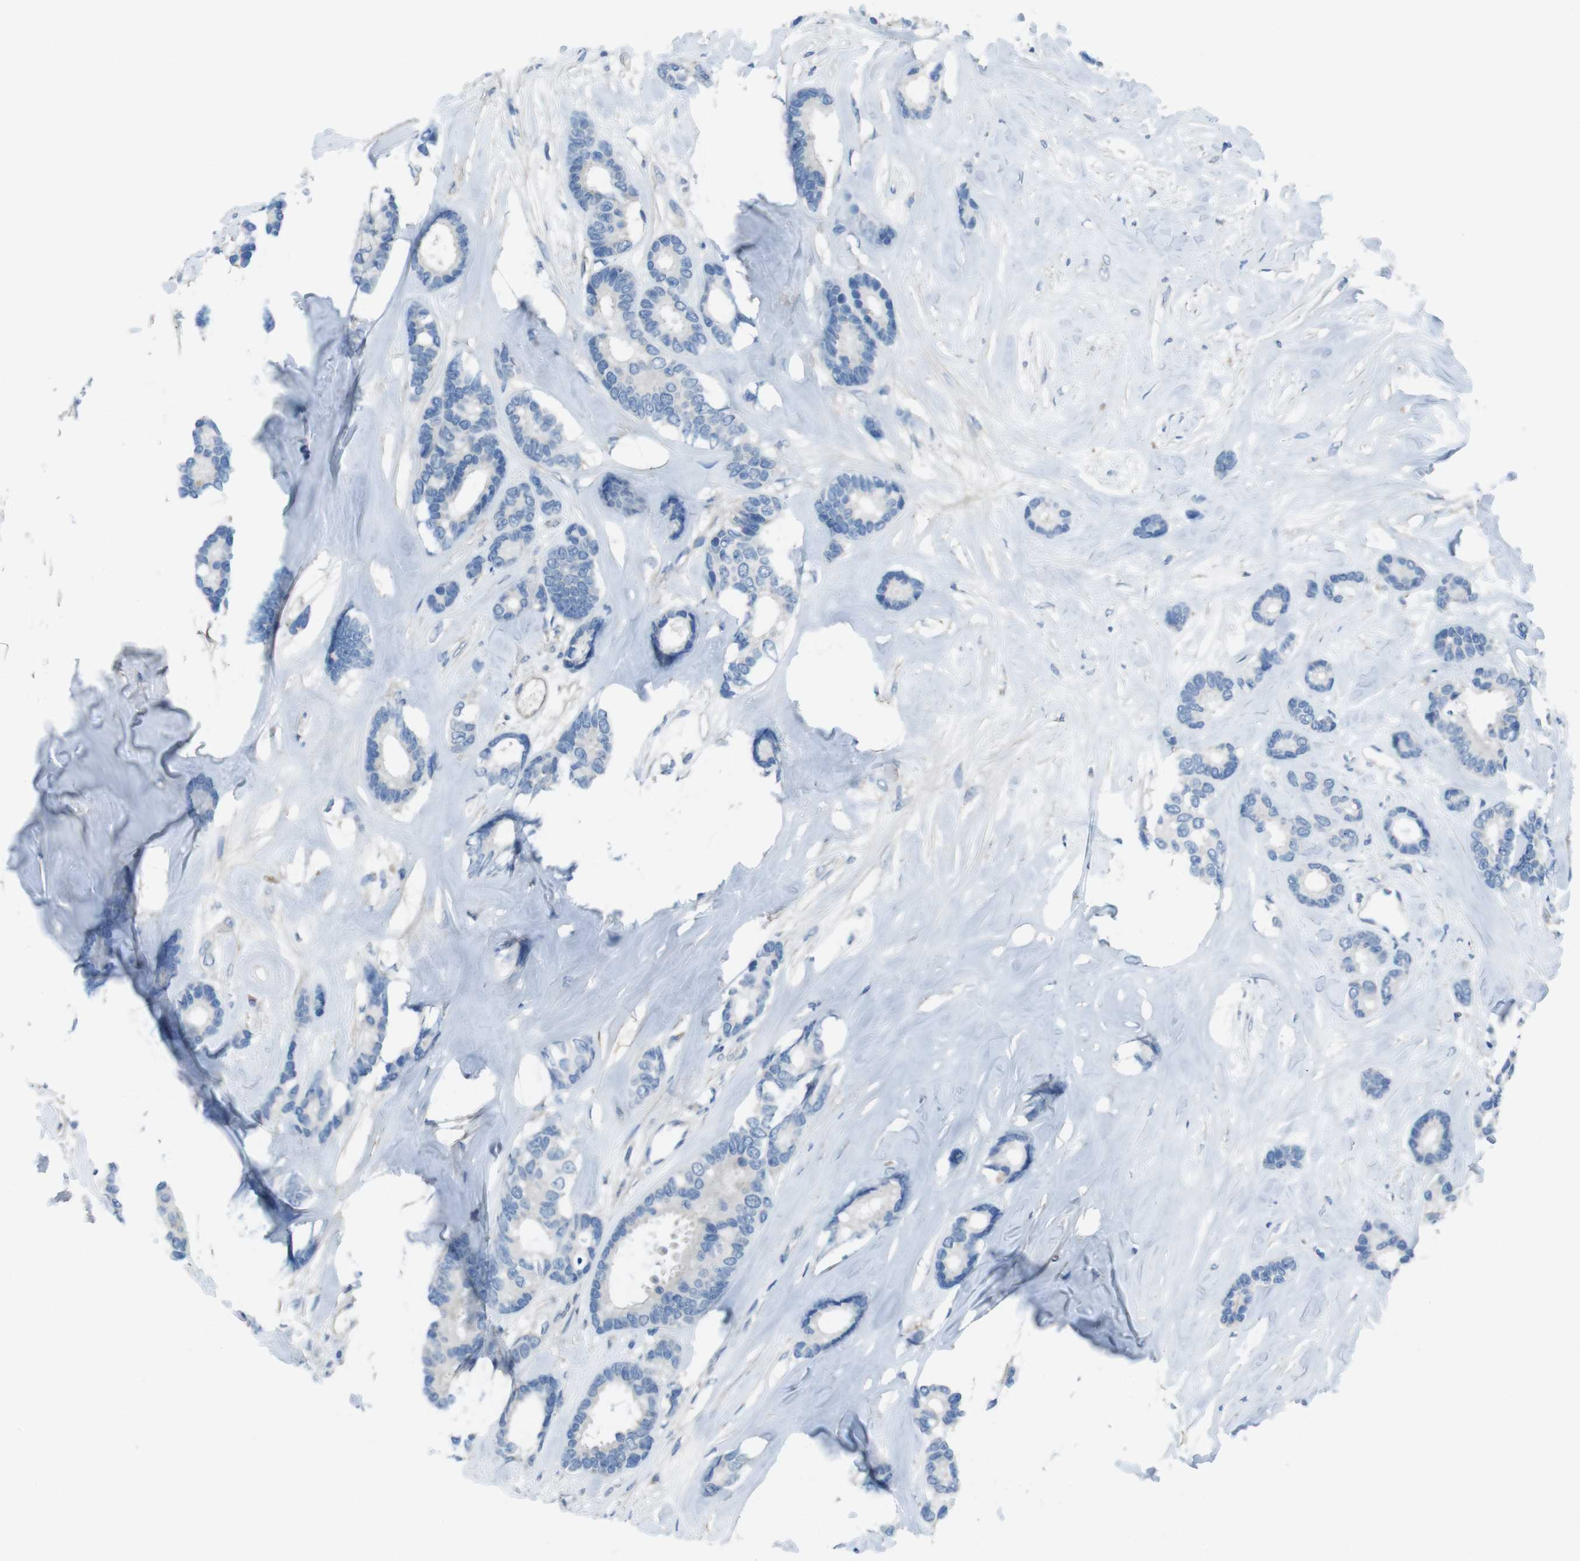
{"staining": {"intensity": "negative", "quantity": "none", "location": "none"}, "tissue": "breast cancer", "cell_type": "Tumor cells", "image_type": "cancer", "snomed": [{"axis": "morphology", "description": "Duct carcinoma"}, {"axis": "topography", "description": "Breast"}], "caption": "This is a histopathology image of immunohistochemistry (IHC) staining of breast cancer (infiltrating ductal carcinoma), which shows no expression in tumor cells.", "gene": "CYP2C8", "patient": {"sex": "female", "age": 87}}